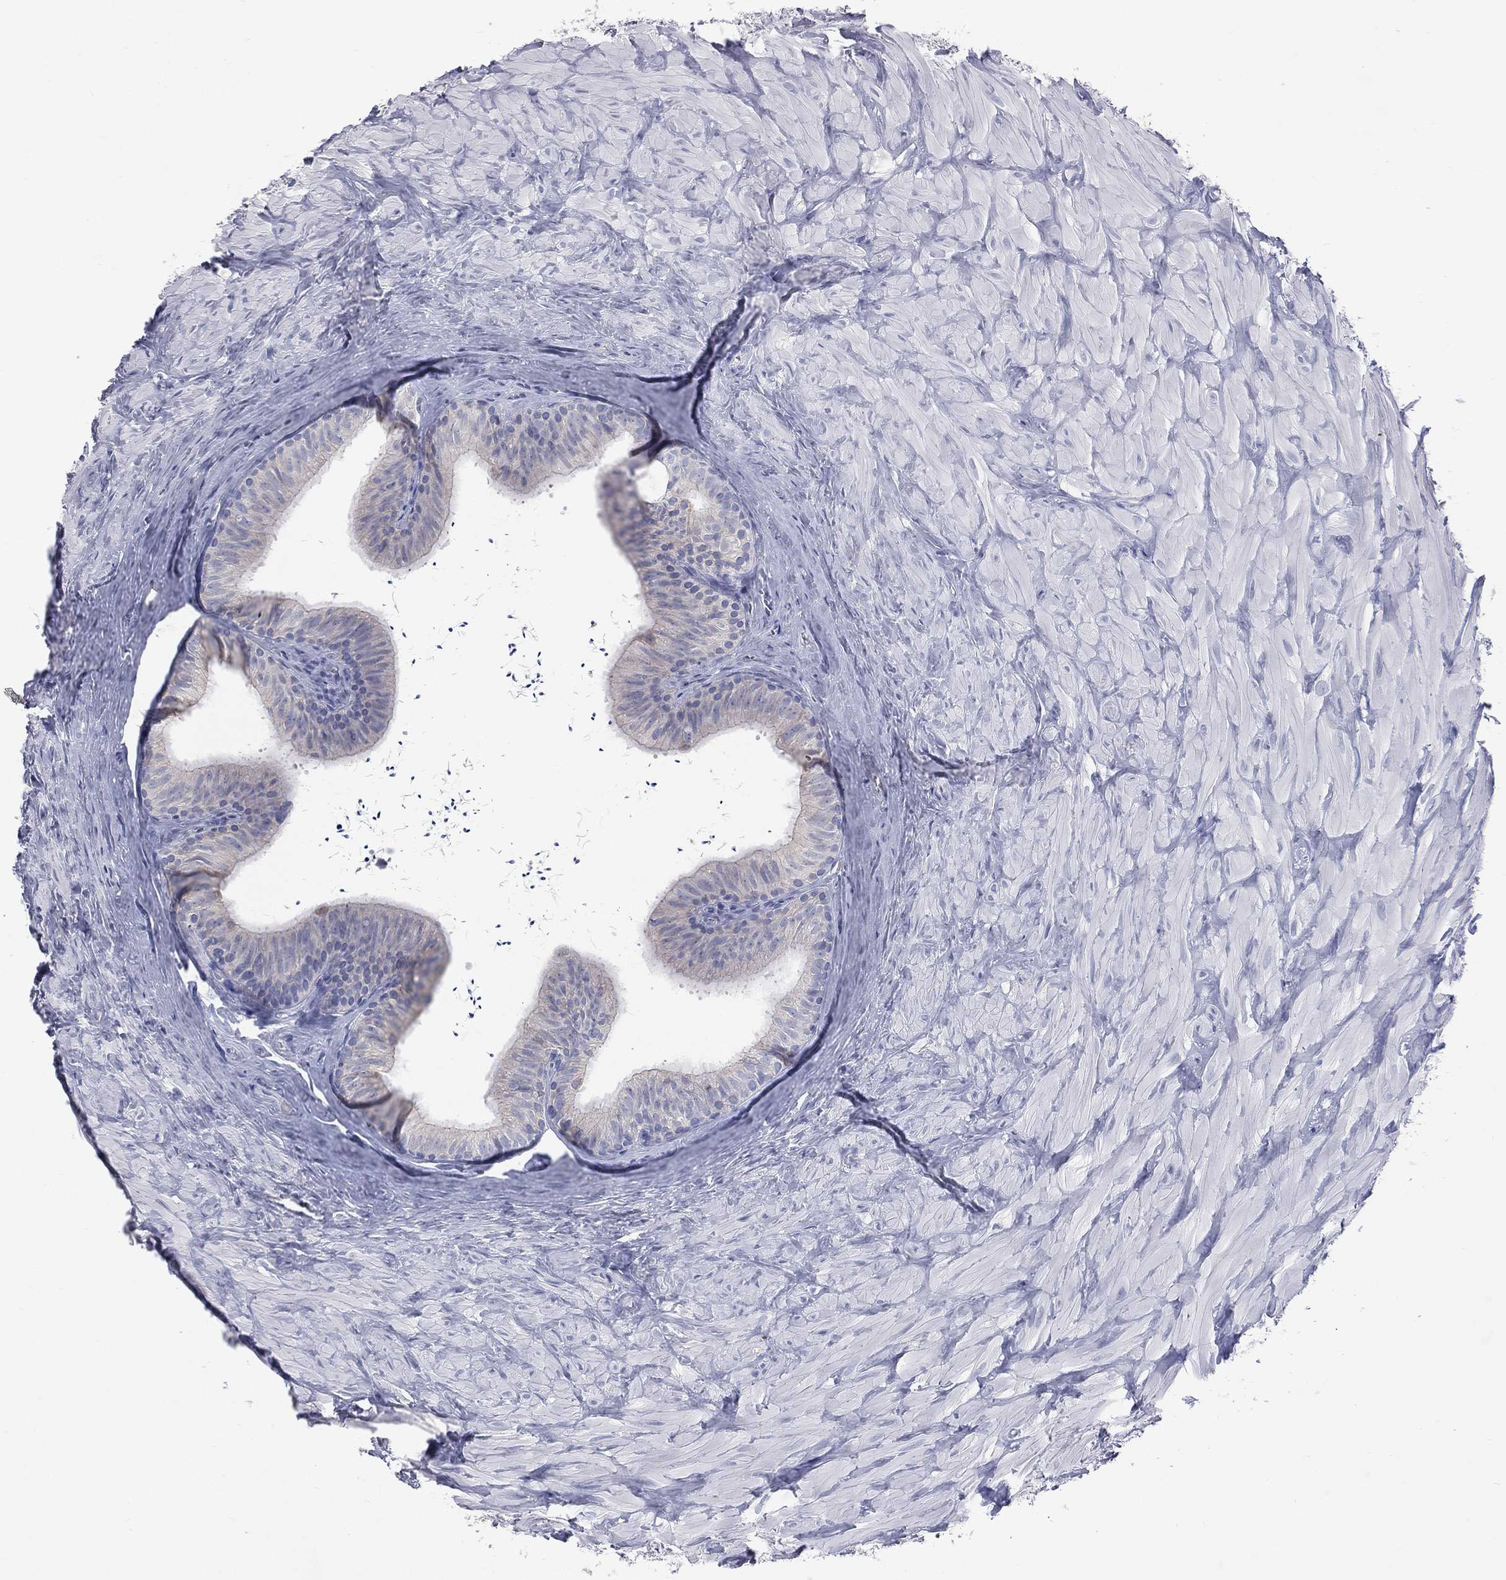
{"staining": {"intensity": "negative", "quantity": "none", "location": "none"}, "tissue": "epididymis", "cell_type": "Glandular cells", "image_type": "normal", "snomed": [{"axis": "morphology", "description": "Normal tissue, NOS"}, {"axis": "topography", "description": "Epididymis"}], "caption": "Glandular cells show no significant protein positivity in benign epididymis.", "gene": "STK31", "patient": {"sex": "male", "age": 32}}